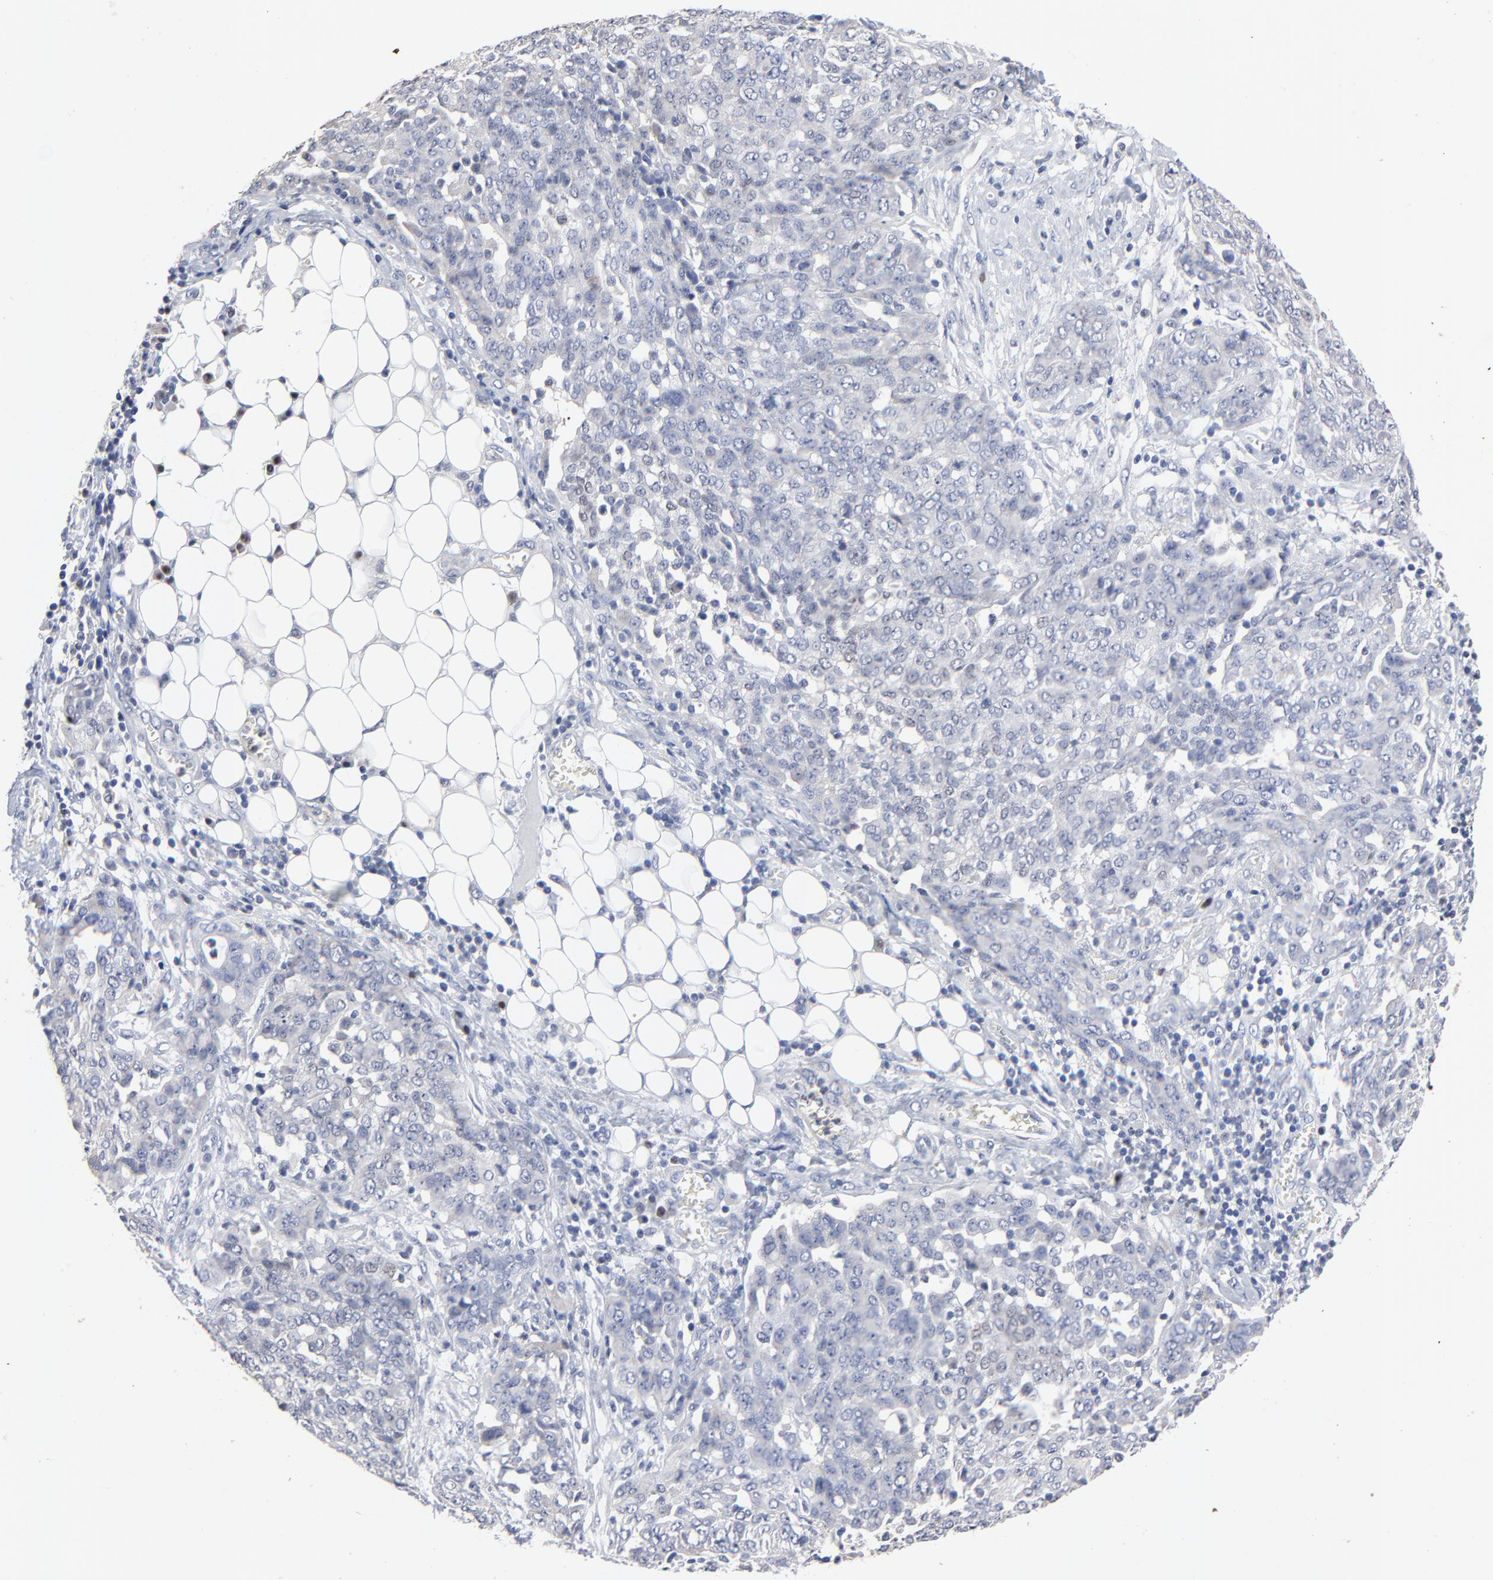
{"staining": {"intensity": "negative", "quantity": "none", "location": "none"}, "tissue": "ovarian cancer", "cell_type": "Tumor cells", "image_type": "cancer", "snomed": [{"axis": "morphology", "description": "Cystadenocarcinoma, serous, NOS"}, {"axis": "topography", "description": "Soft tissue"}, {"axis": "topography", "description": "Ovary"}], "caption": "Tumor cells show no significant staining in ovarian cancer.", "gene": "AADAC", "patient": {"sex": "female", "age": 57}}